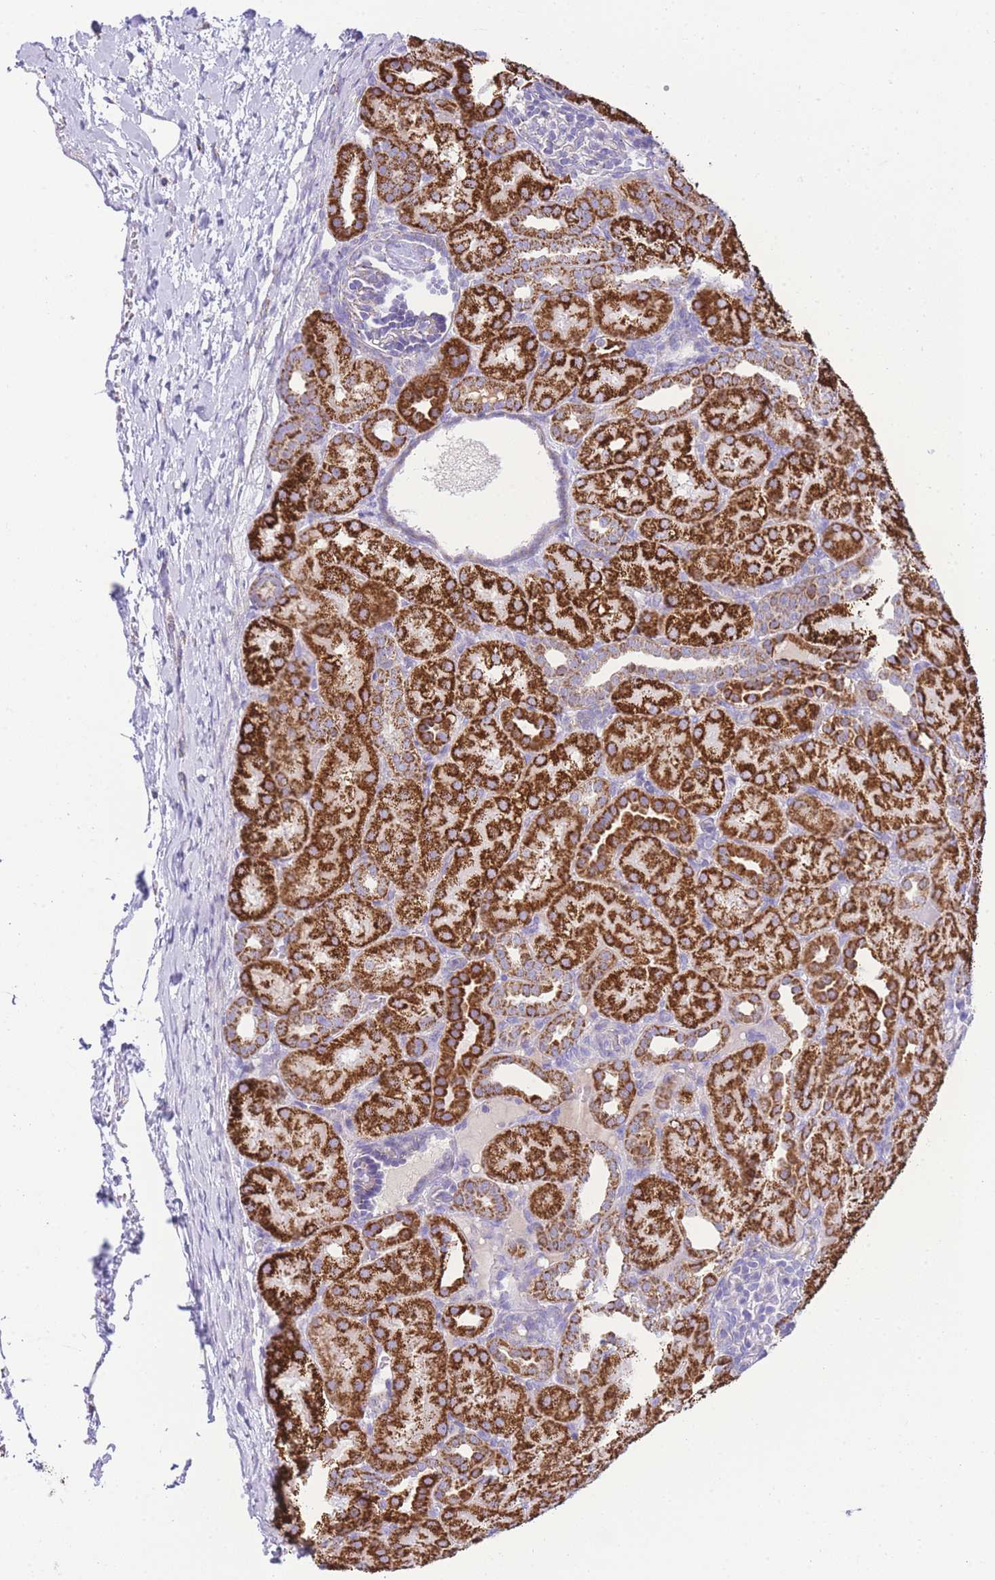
{"staining": {"intensity": "negative", "quantity": "none", "location": "none"}, "tissue": "kidney", "cell_type": "Cells in glomeruli", "image_type": "normal", "snomed": [{"axis": "morphology", "description": "Normal tissue, NOS"}, {"axis": "topography", "description": "Kidney"}], "caption": "The histopathology image reveals no significant positivity in cells in glomeruli of kidney.", "gene": "ACSM4", "patient": {"sex": "male", "age": 1}}